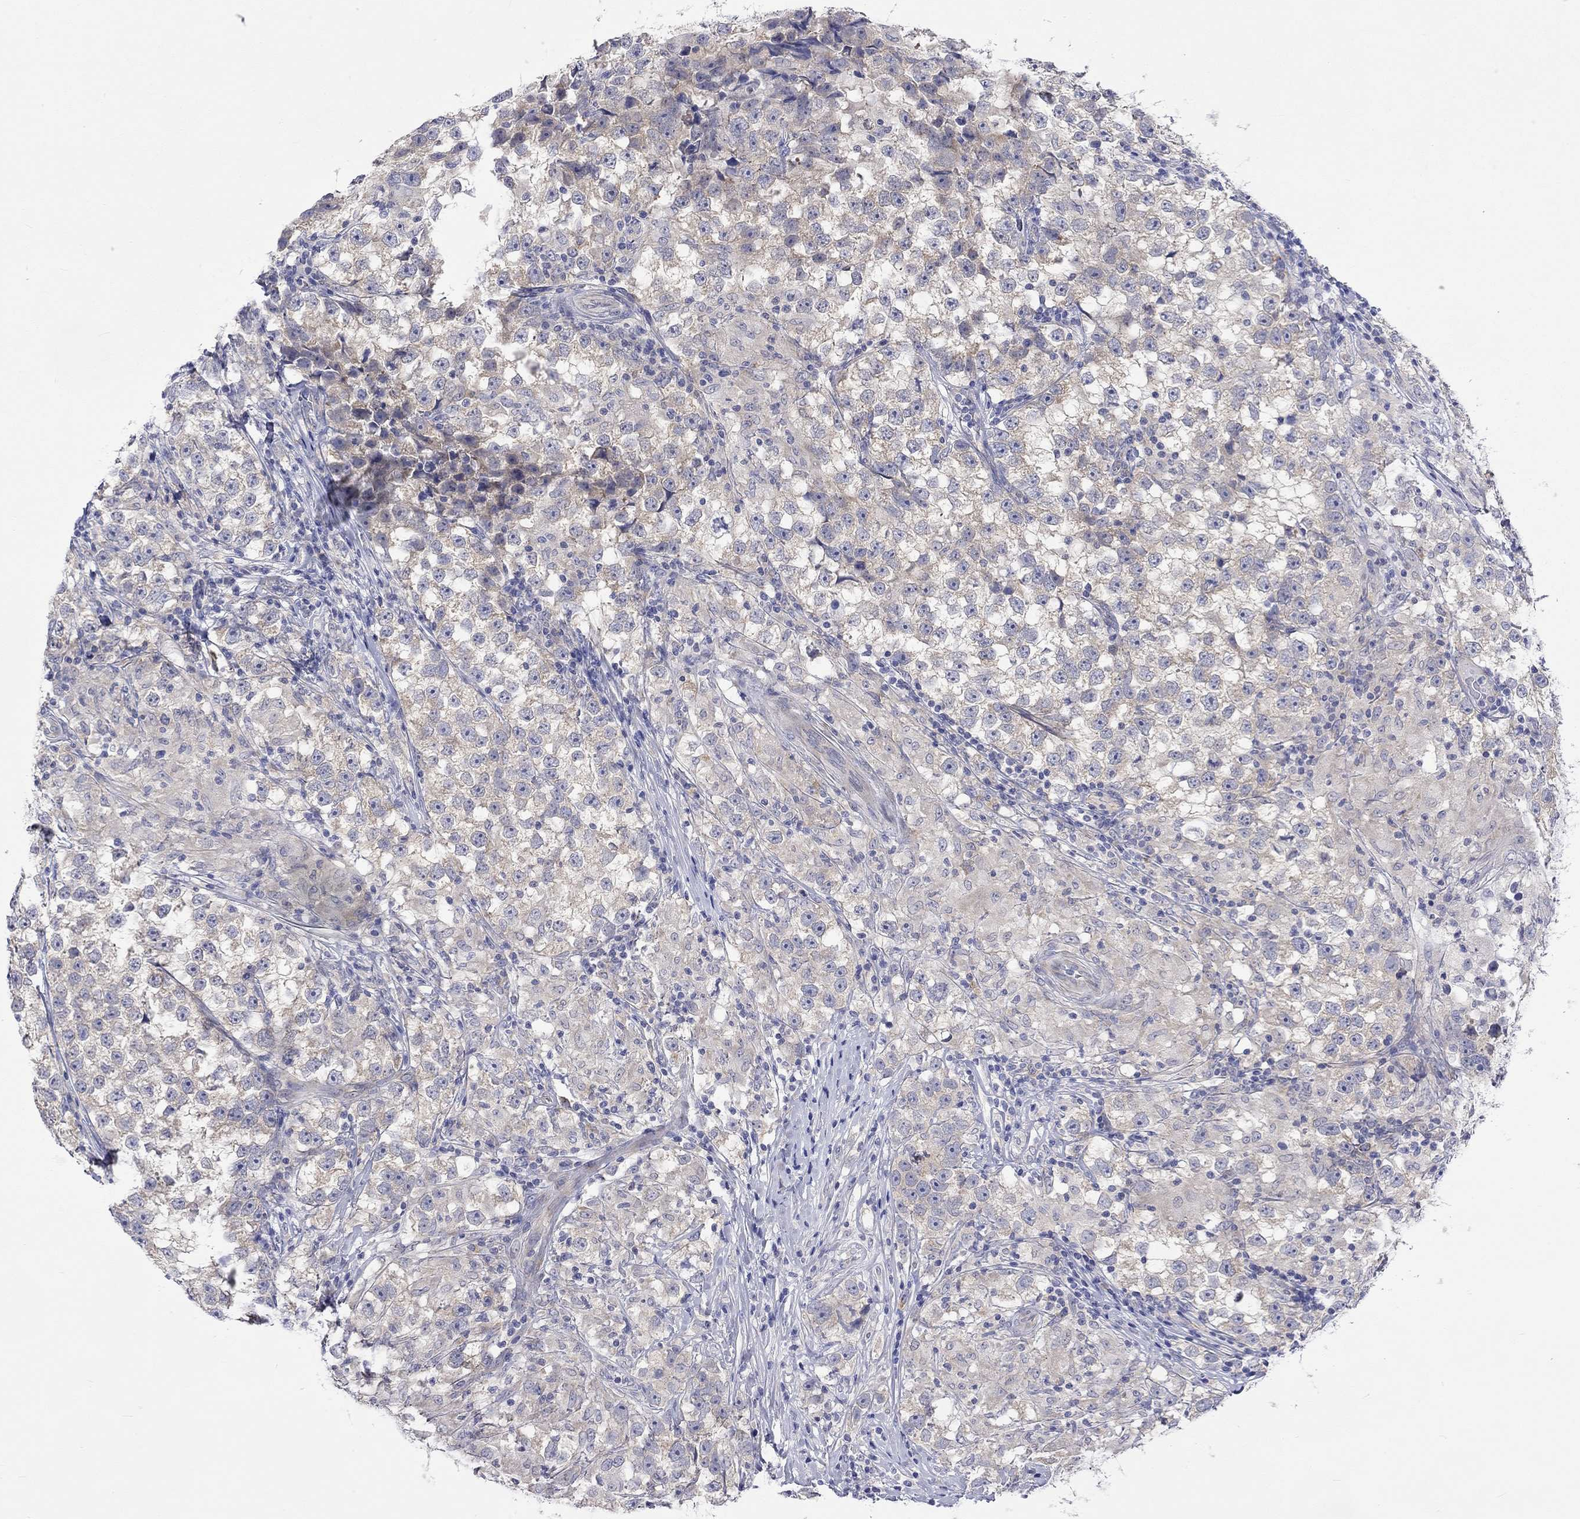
{"staining": {"intensity": "weak", "quantity": "25%-75%", "location": "cytoplasmic/membranous"}, "tissue": "testis cancer", "cell_type": "Tumor cells", "image_type": "cancer", "snomed": [{"axis": "morphology", "description": "Seminoma, NOS"}, {"axis": "topography", "description": "Testis"}], "caption": "IHC photomicrograph of testis cancer (seminoma) stained for a protein (brown), which demonstrates low levels of weak cytoplasmic/membranous expression in about 25%-75% of tumor cells.", "gene": "CERS1", "patient": {"sex": "male", "age": 46}}